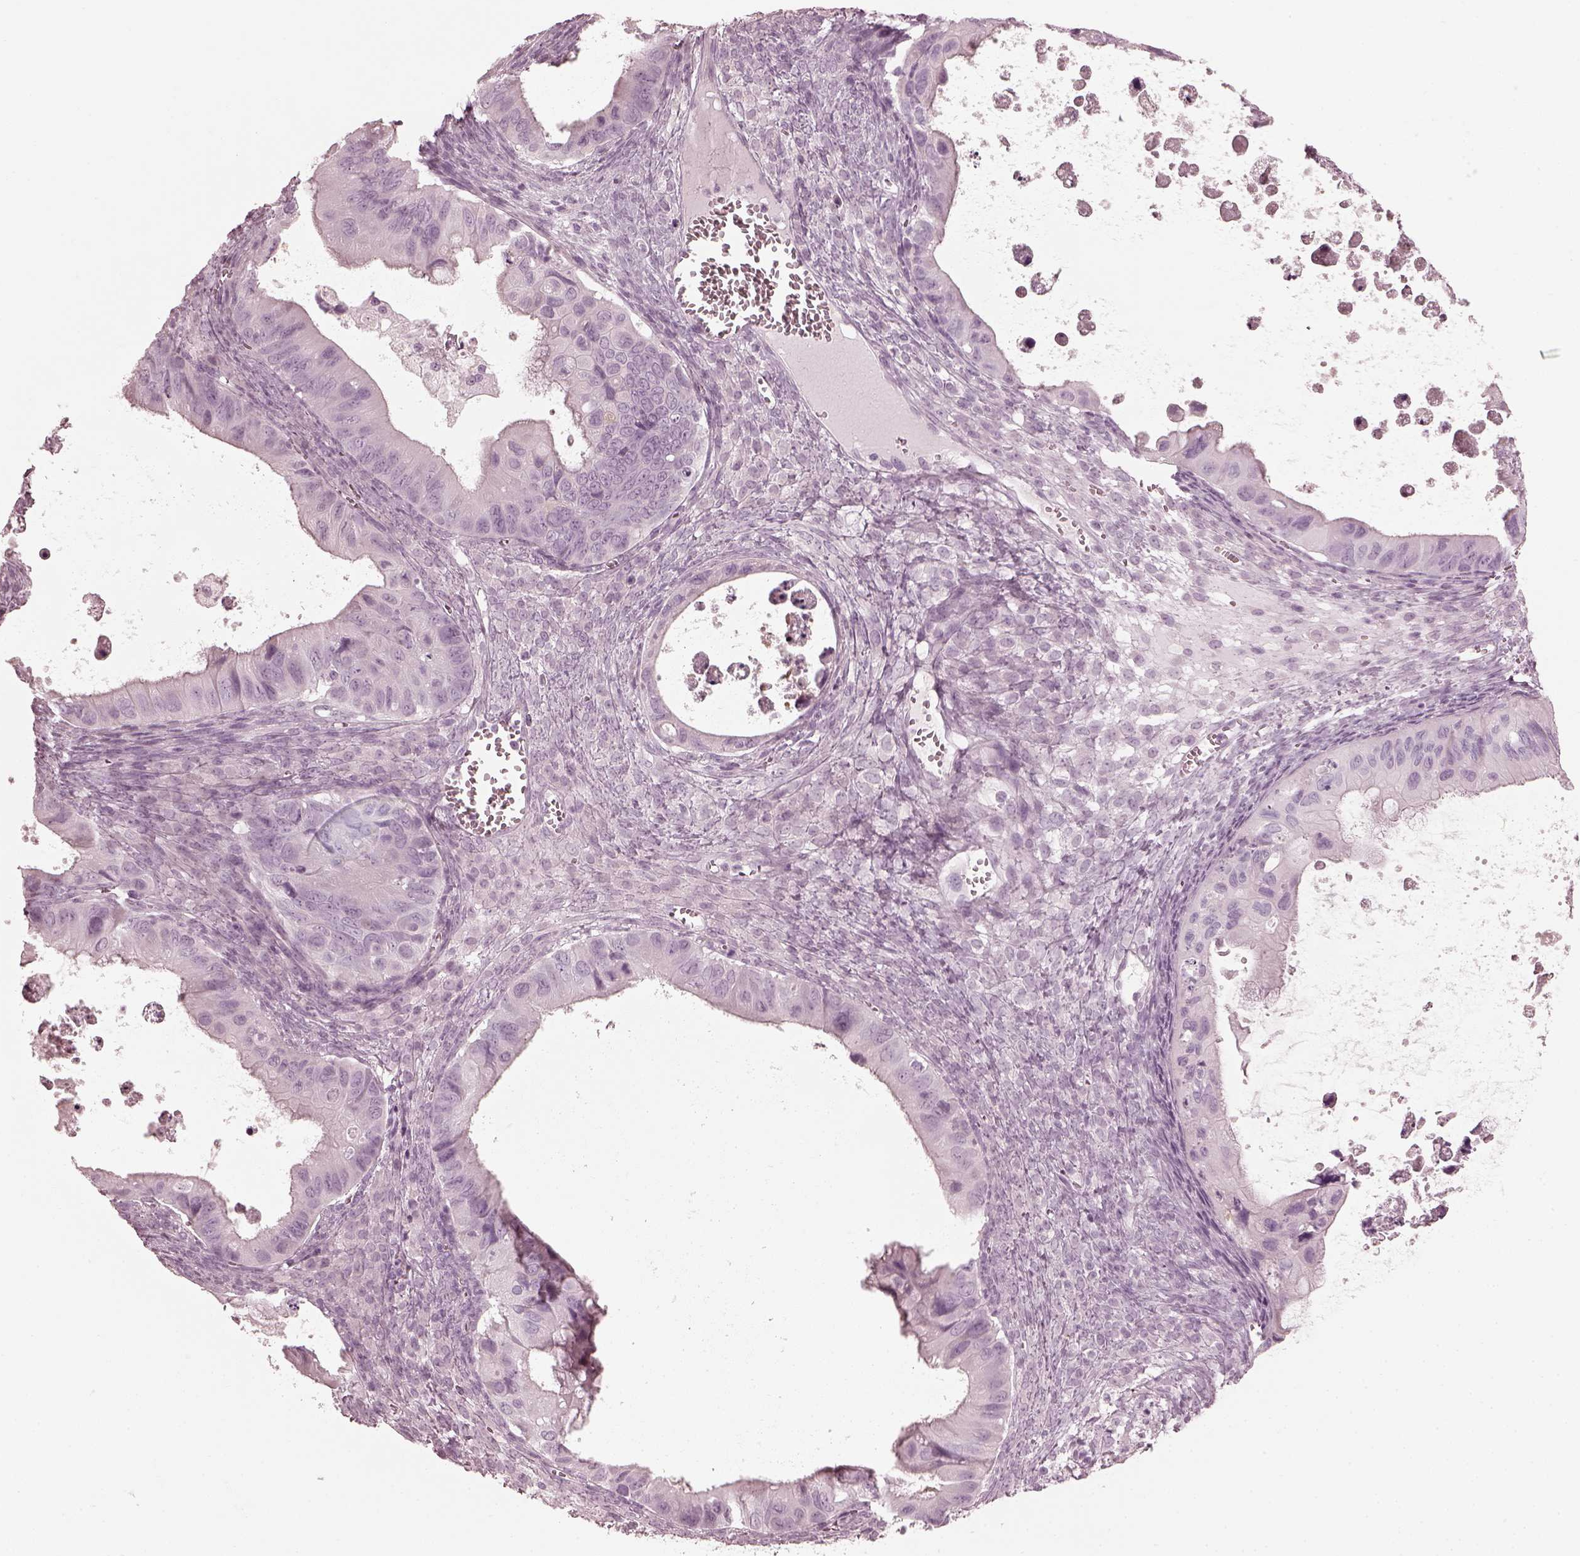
{"staining": {"intensity": "negative", "quantity": "none", "location": "none"}, "tissue": "ovarian cancer", "cell_type": "Tumor cells", "image_type": "cancer", "snomed": [{"axis": "morphology", "description": "Cystadenocarcinoma, mucinous, NOS"}, {"axis": "topography", "description": "Ovary"}], "caption": "Tumor cells are negative for brown protein staining in ovarian cancer.", "gene": "SAXO2", "patient": {"sex": "female", "age": 64}}